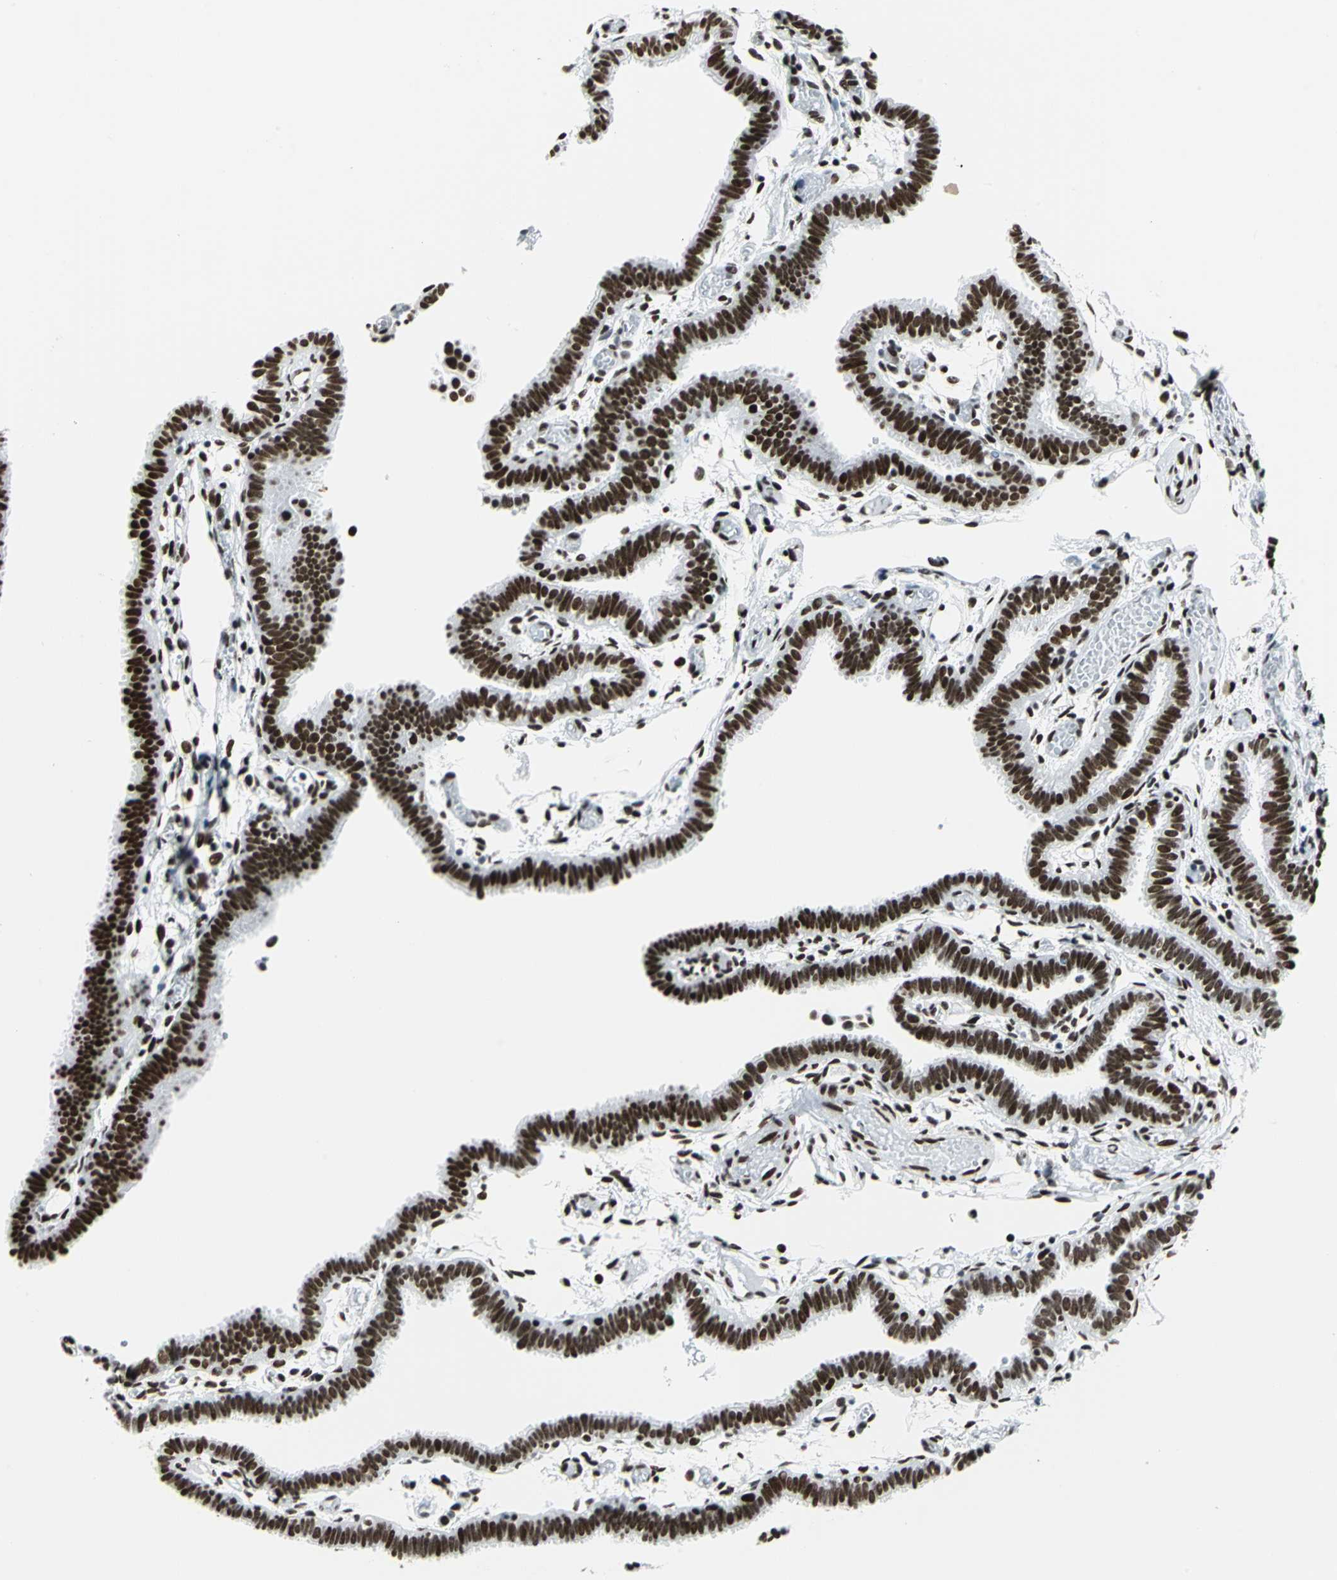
{"staining": {"intensity": "strong", "quantity": ">75%", "location": "nuclear"}, "tissue": "fallopian tube", "cell_type": "Glandular cells", "image_type": "normal", "snomed": [{"axis": "morphology", "description": "Normal tissue, NOS"}, {"axis": "topography", "description": "Fallopian tube"}], "caption": "Protein staining of benign fallopian tube shows strong nuclear expression in approximately >75% of glandular cells. Immunohistochemistry (ihc) stains the protein of interest in brown and the nuclei are stained blue.", "gene": "HDAC2", "patient": {"sex": "female", "age": 29}}